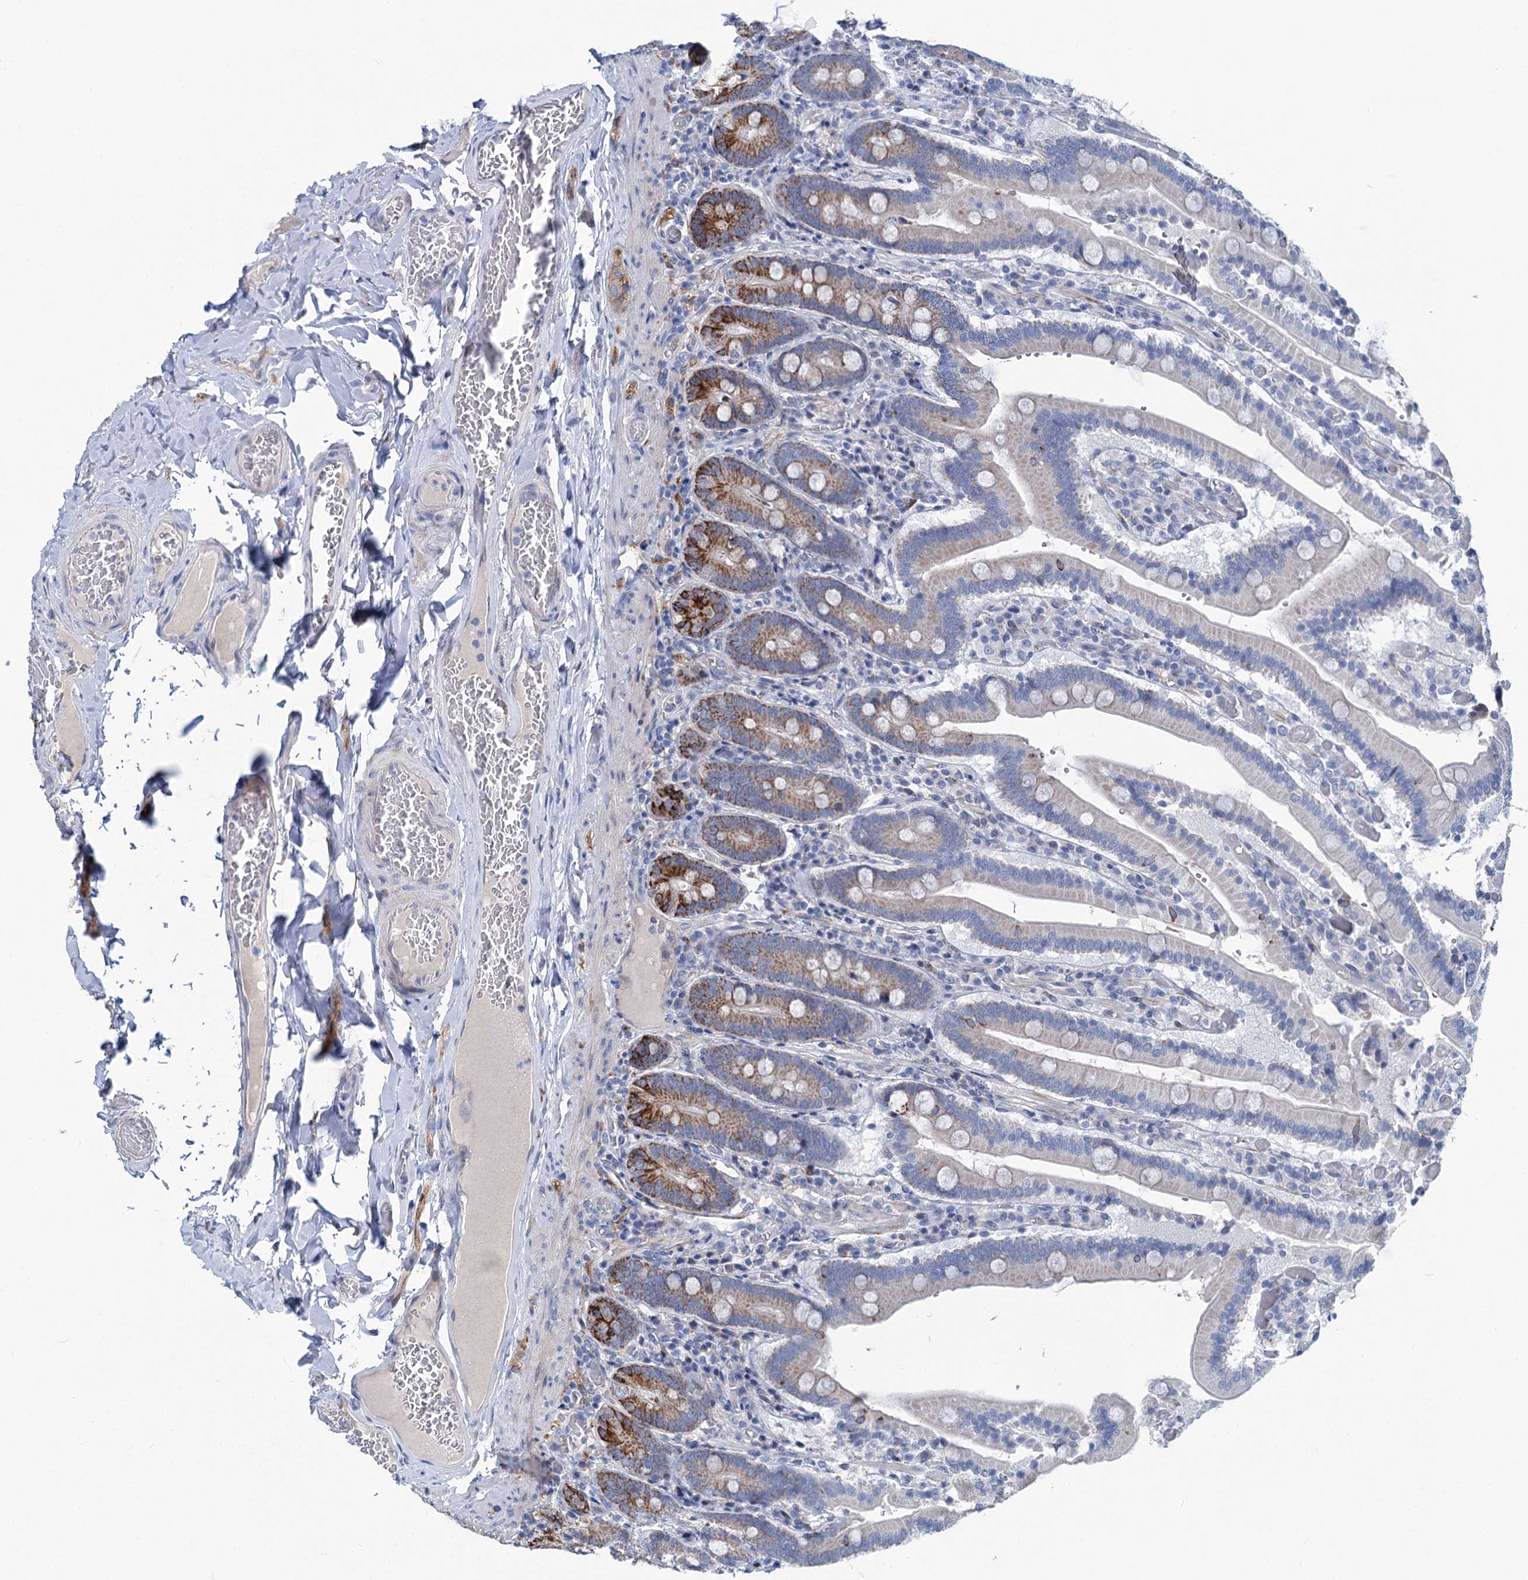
{"staining": {"intensity": "strong", "quantity": "<25%", "location": "cytoplasmic/membranous"}, "tissue": "duodenum", "cell_type": "Glandular cells", "image_type": "normal", "snomed": [{"axis": "morphology", "description": "Normal tissue, NOS"}, {"axis": "topography", "description": "Duodenum"}], "caption": "Protein expression analysis of unremarkable duodenum reveals strong cytoplasmic/membranous positivity in approximately <25% of glandular cells. Immunohistochemistry (ihc) stains the protein in brown and the nuclei are stained blue.", "gene": "CHDH", "patient": {"sex": "female", "age": 62}}